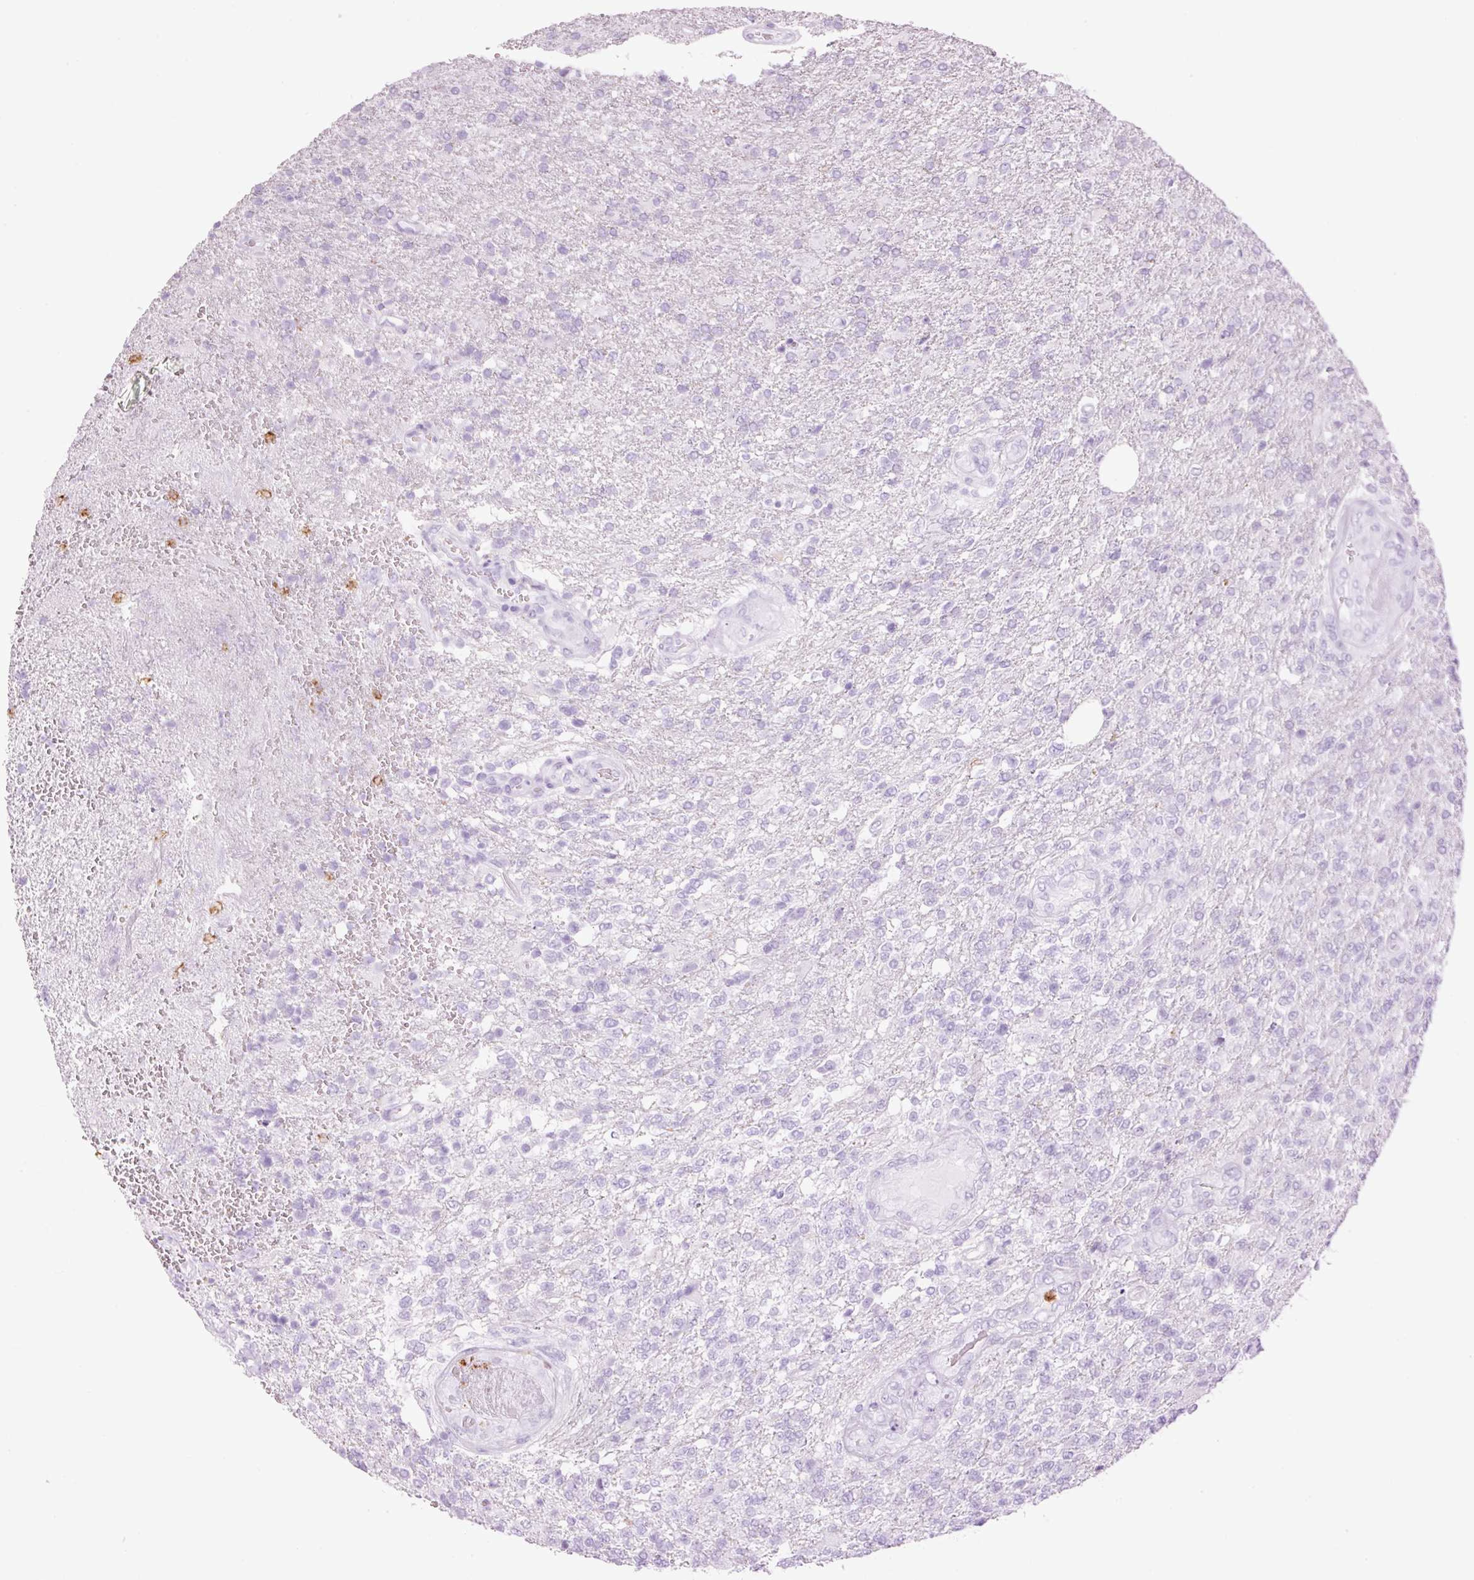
{"staining": {"intensity": "negative", "quantity": "none", "location": "none"}, "tissue": "glioma", "cell_type": "Tumor cells", "image_type": "cancer", "snomed": [{"axis": "morphology", "description": "Glioma, malignant, High grade"}, {"axis": "topography", "description": "Brain"}], "caption": "A high-resolution micrograph shows immunohistochemistry (IHC) staining of malignant glioma (high-grade), which demonstrates no significant staining in tumor cells.", "gene": "LYZ", "patient": {"sex": "male", "age": 56}}